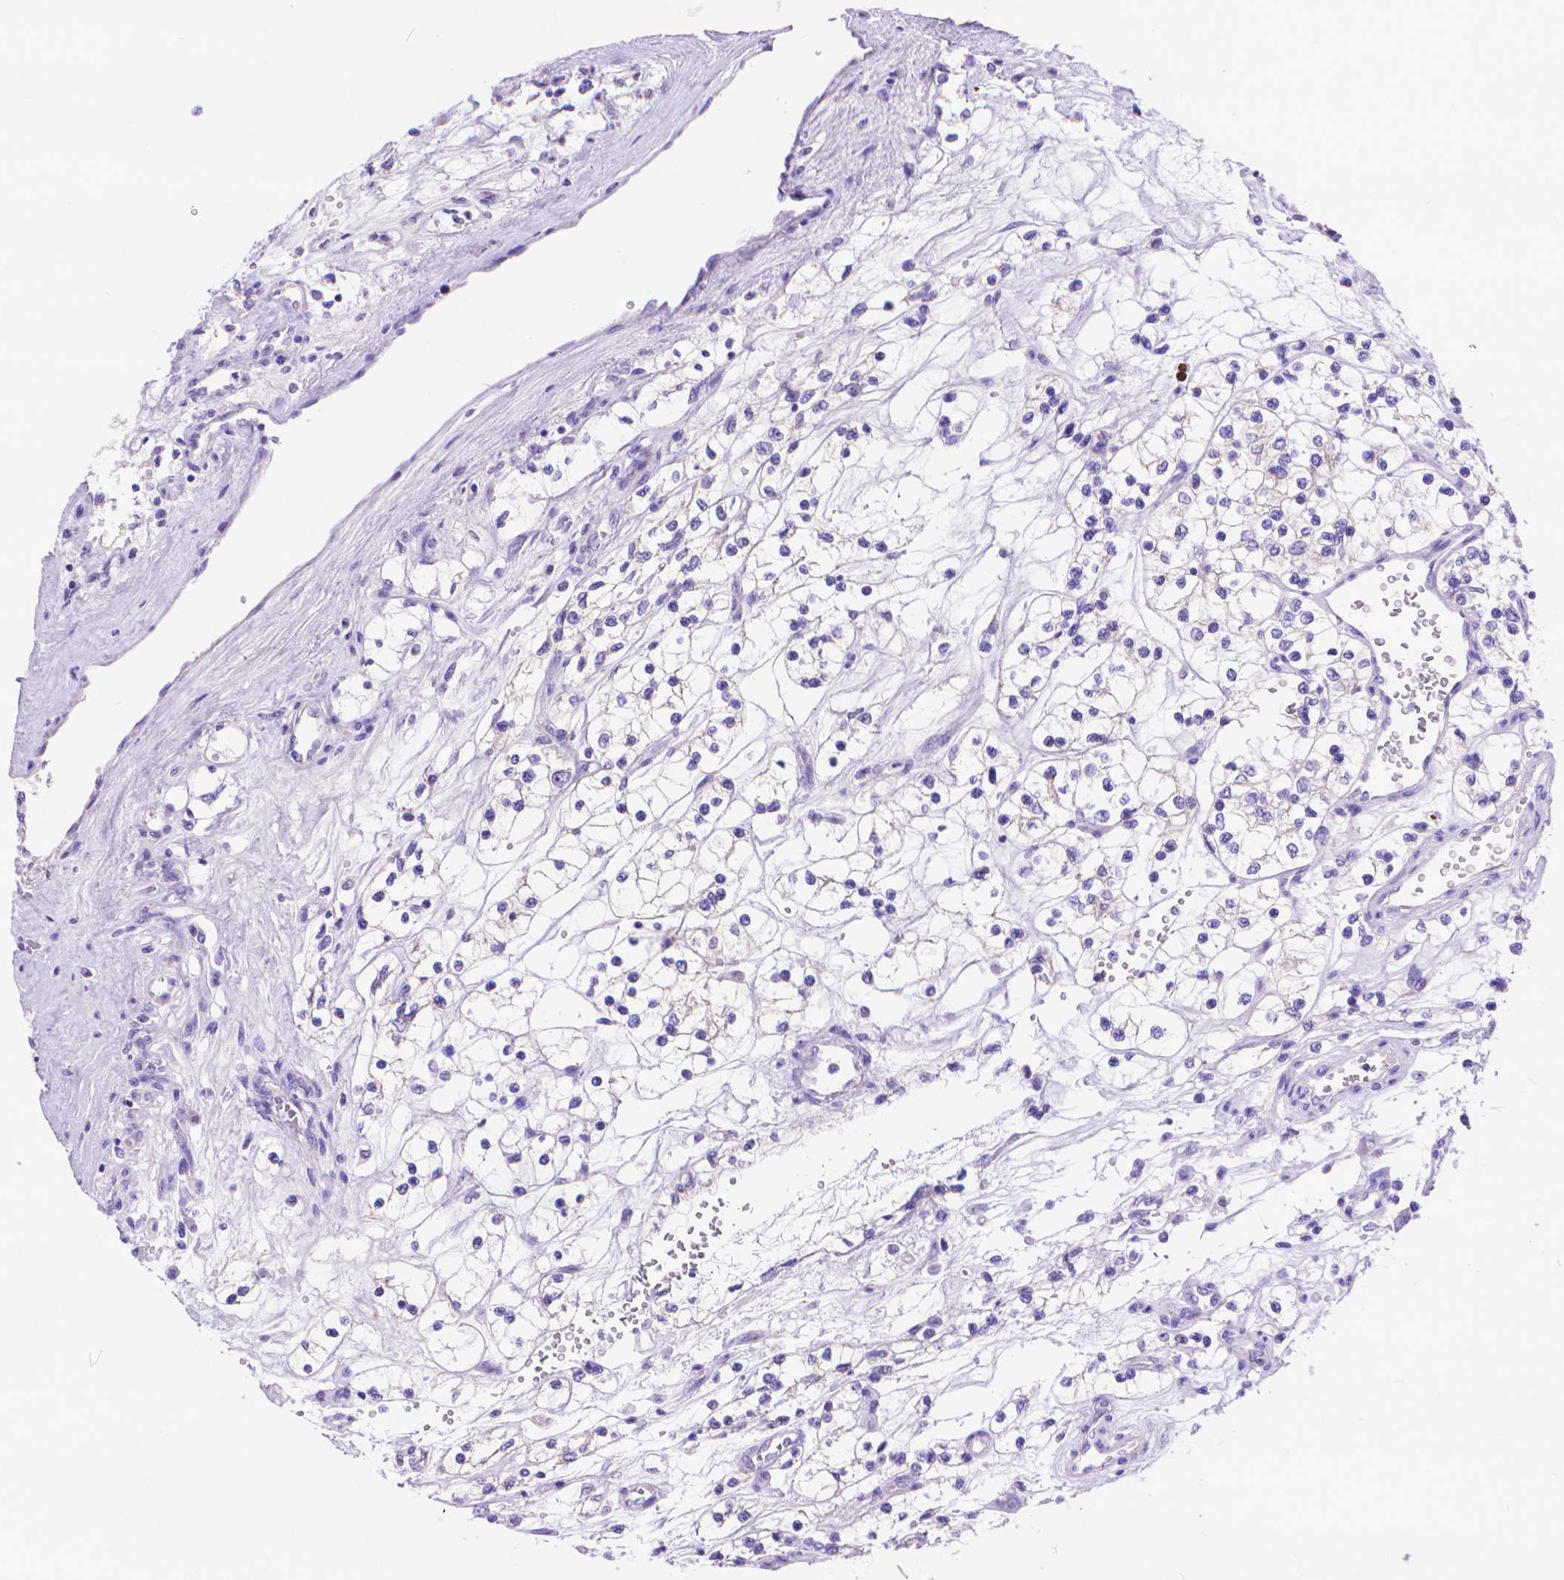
{"staining": {"intensity": "negative", "quantity": "none", "location": "none"}, "tissue": "renal cancer", "cell_type": "Tumor cells", "image_type": "cancer", "snomed": [{"axis": "morphology", "description": "Adenocarcinoma, NOS"}, {"axis": "topography", "description": "Kidney"}], "caption": "Tumor cells show no significant positivity in renal adenocarcinoma.", "gene": "DHRS2", "patient": {"sex": "female", "age": 69}}